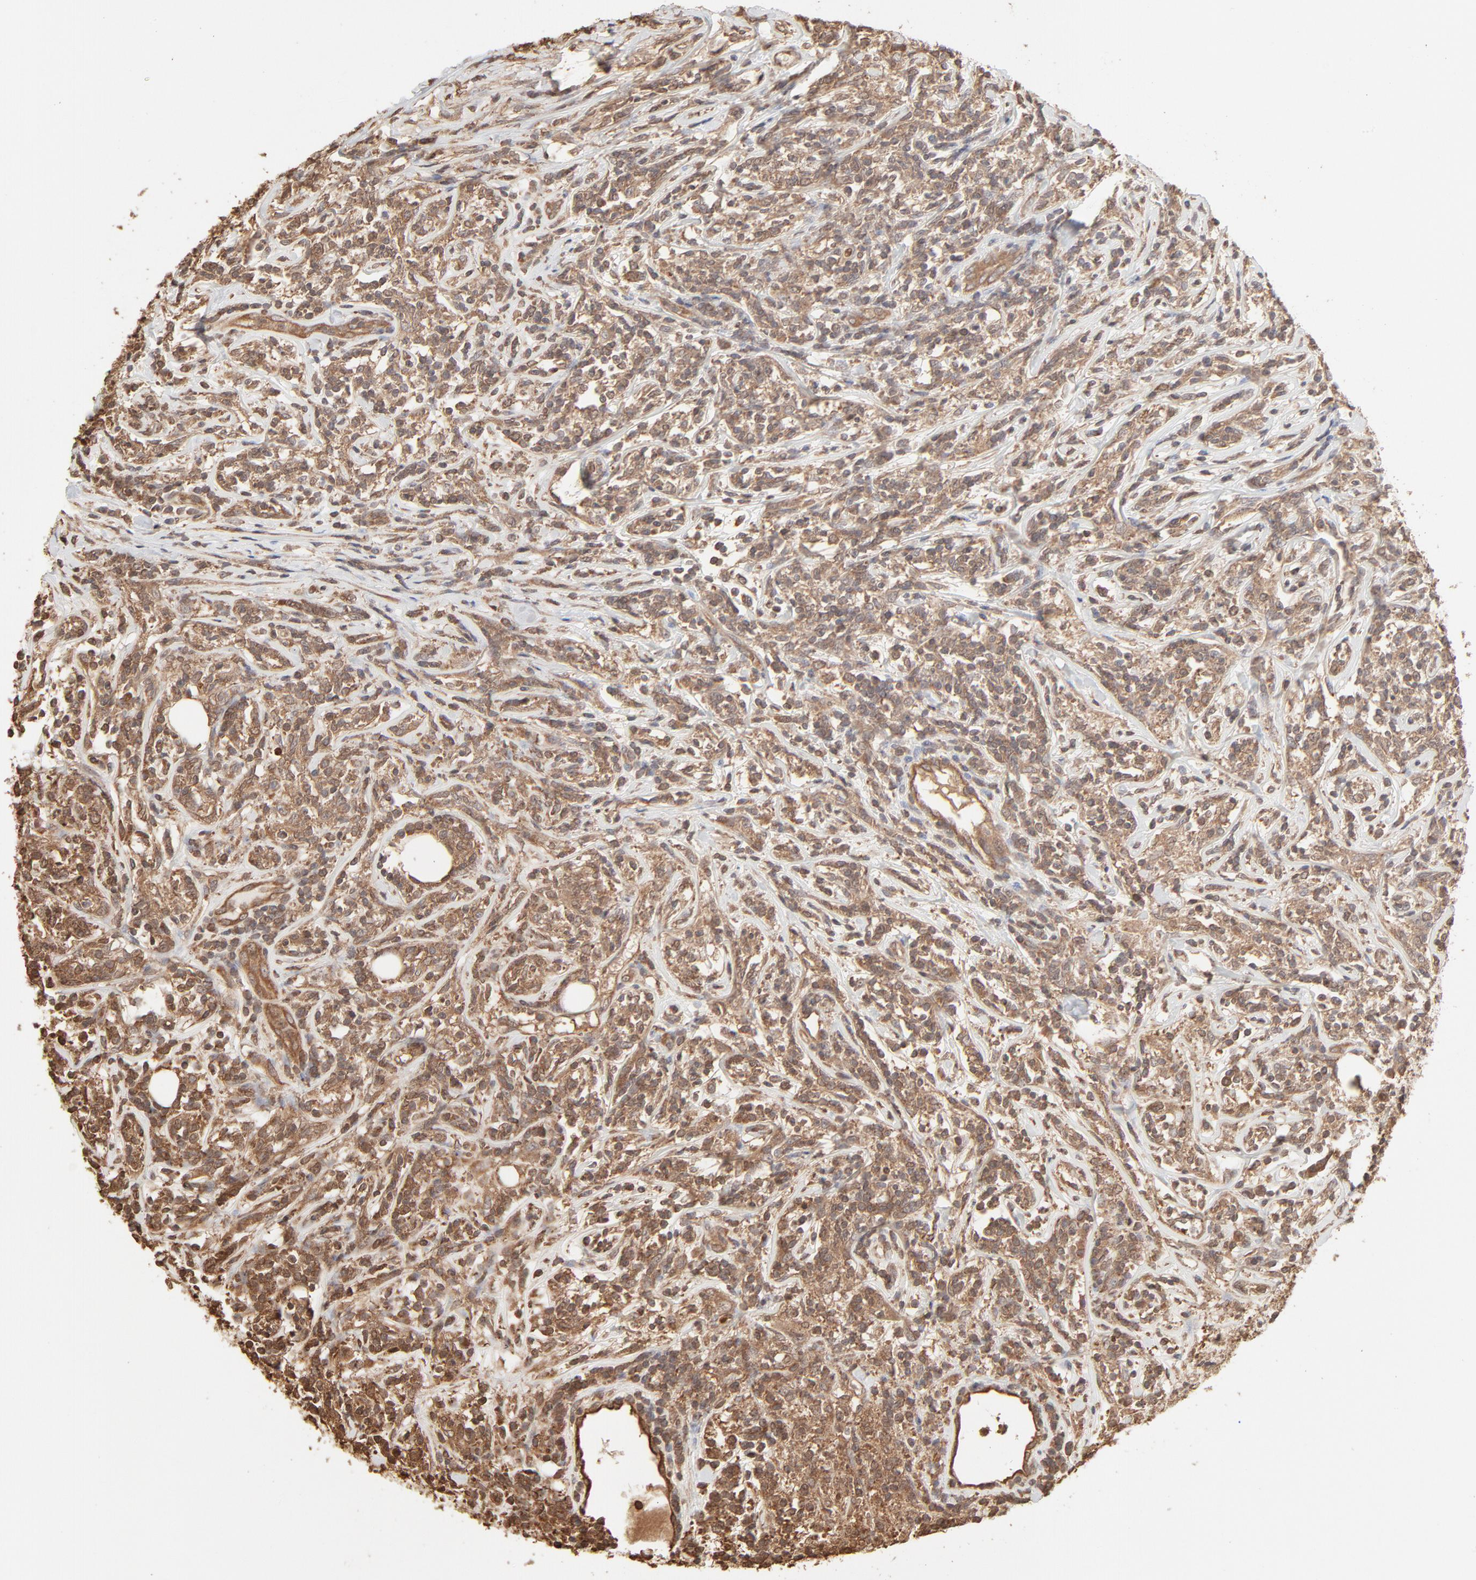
{"staining": {"intensity": "moderate", "quantity": ">75%", "location": "cytoplasmic/membranous"}, "tissue": "lymphoma", "cell_type": "Tumor cells", "image_type": "cancer", "snomed": [{"axis": "morphology", "description": "Malignant lymphoma, non-Hodgkin's type, High grade"}, {"axis": "topography", "description": "Lymph node"}], "caption": "IHC of high-grade malignant lymphoma, non-Hodgkin's type exhibits medium levels of moderate cytoplasmic/membranous expression in approximately >75% of tumor cells.", "gene": "PPP2CA", "patient": {"sex": "female", "age": 84}}